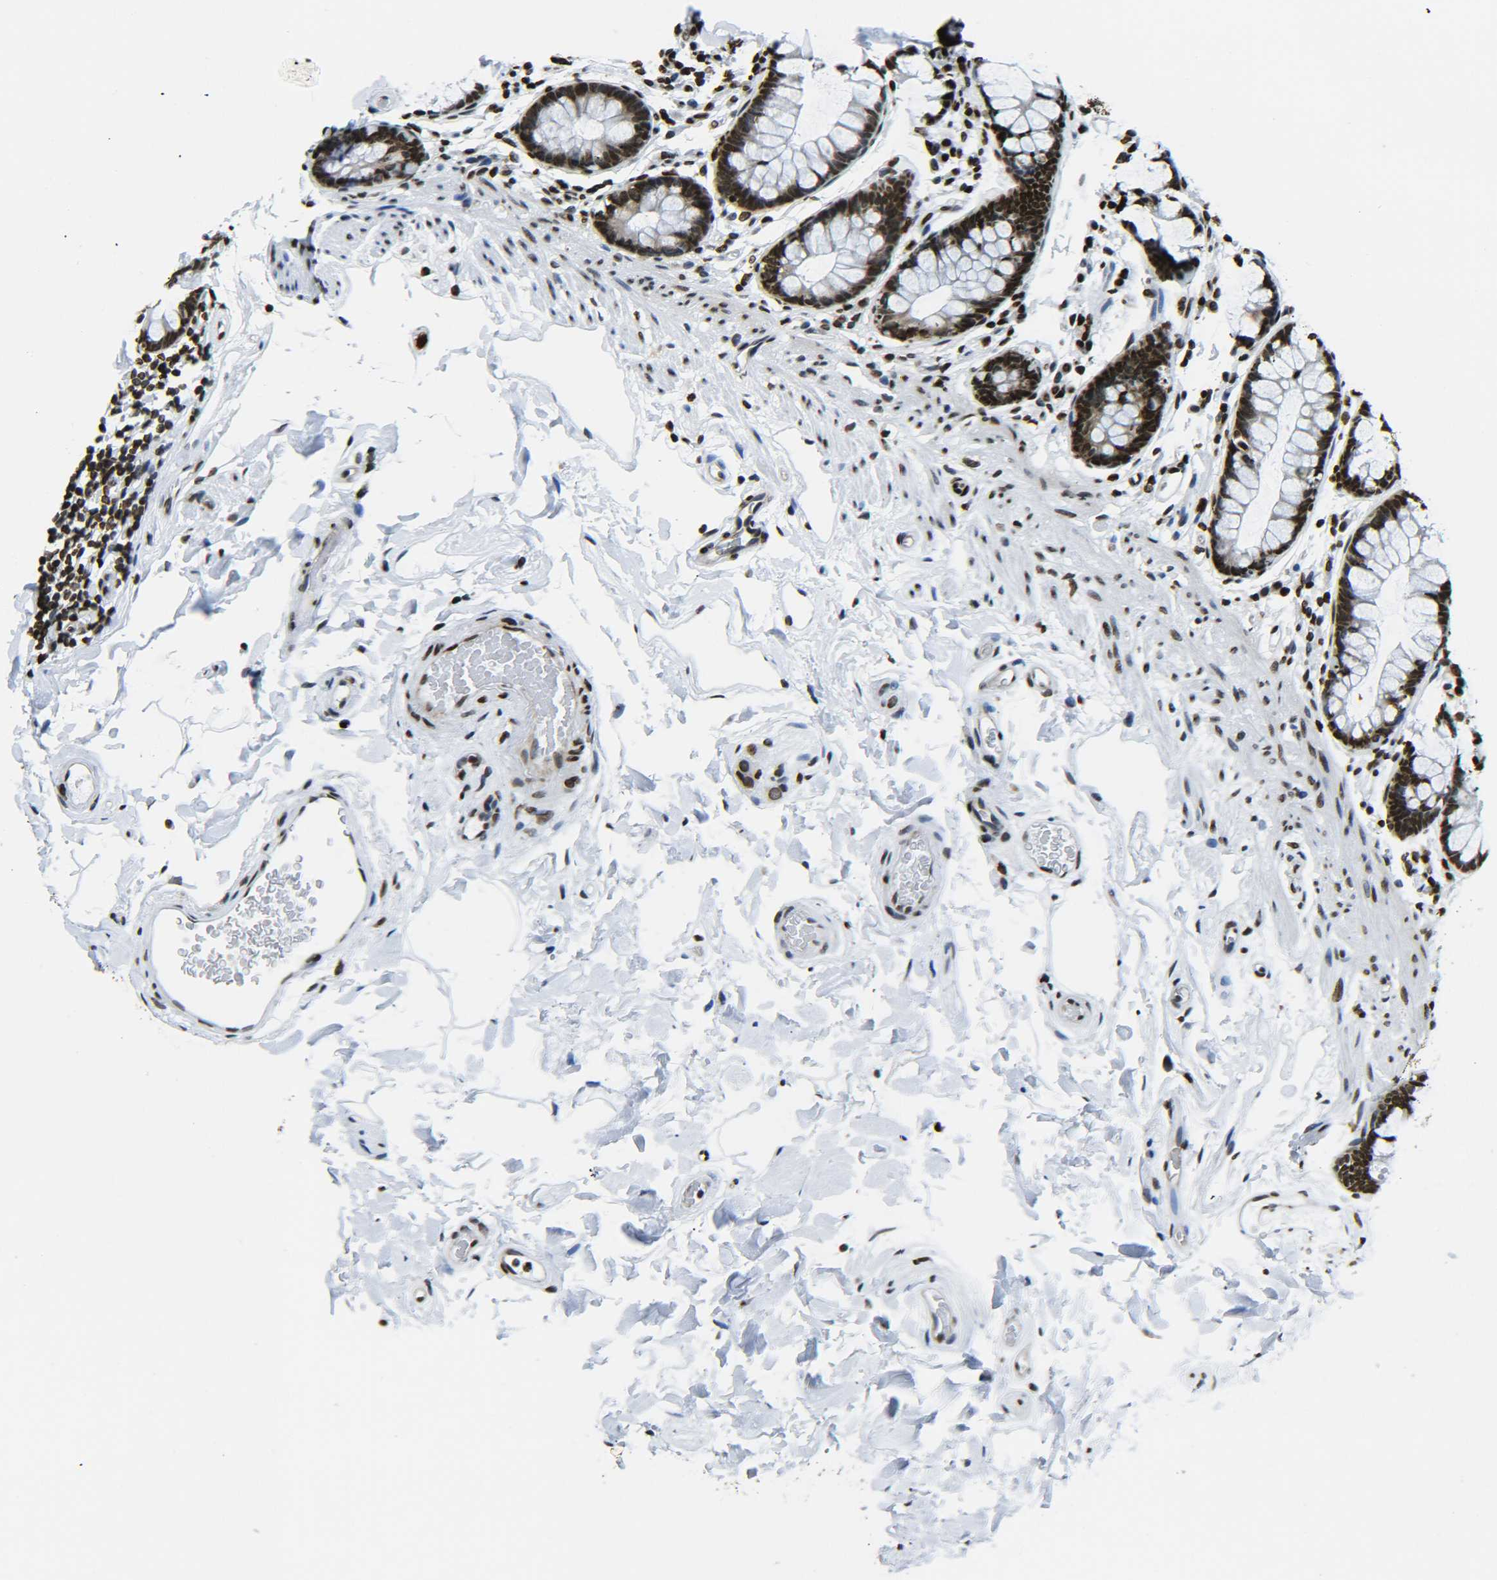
{"staining": {"intensity": "moderate", "quantity": ">75%", "location": "nuclear"}, "tissue": "colon", "cell_type": "Endothelial cells", "image_type": "normal", "snomed": [{"axis": "morphology", "description": "Normal tissue, NOS"}, {"axis": "topography", "description": "Colon"}], "caption": "Brown immunohistochemical staining in normal human colon demonstrates moderate nuclear positivity in approximately >75% of endothelial cells.", "gene": "H2AX", "patient": {"sex": "female", "age": 80}}